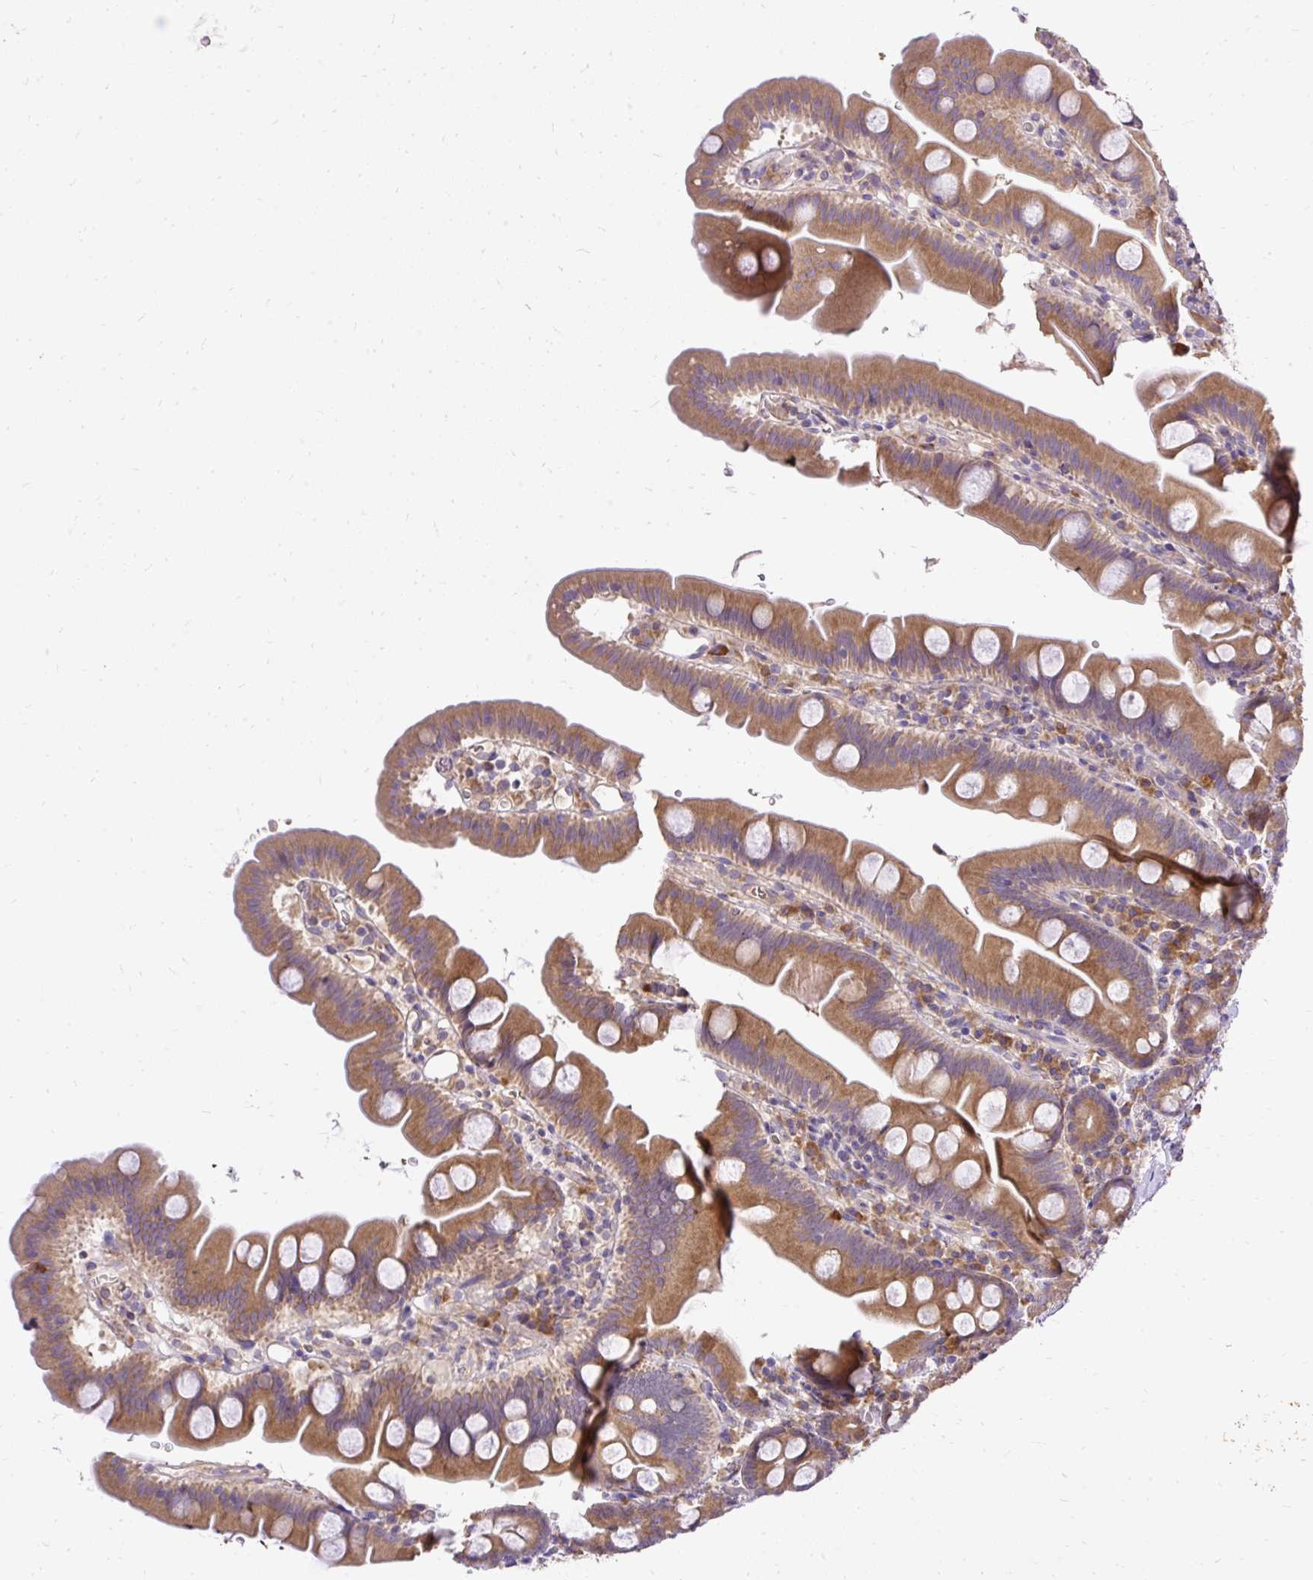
{"staining": {"intensity": "moderate", "quantity": "25%-75%", "location": "cytoplasmic/membranous"}, "tissue": "small intestine", "cell_type": "Glandular cells", "image_type": "normal", "snomed": [{"axis": "morphology", "description": "Normal tissue, NOS"}, {"axis": "topography", "description": "Small intestine"}], "caption": "Approximately 25%-75% of glandular cells in unremarkable human small intestine demonstrate moderate cytoplasmic/membranous protein positivity as visualized by brown immunohistochemical staining.", "gene": "SEC63", "patient": {"sex": "female", "age": 68}}